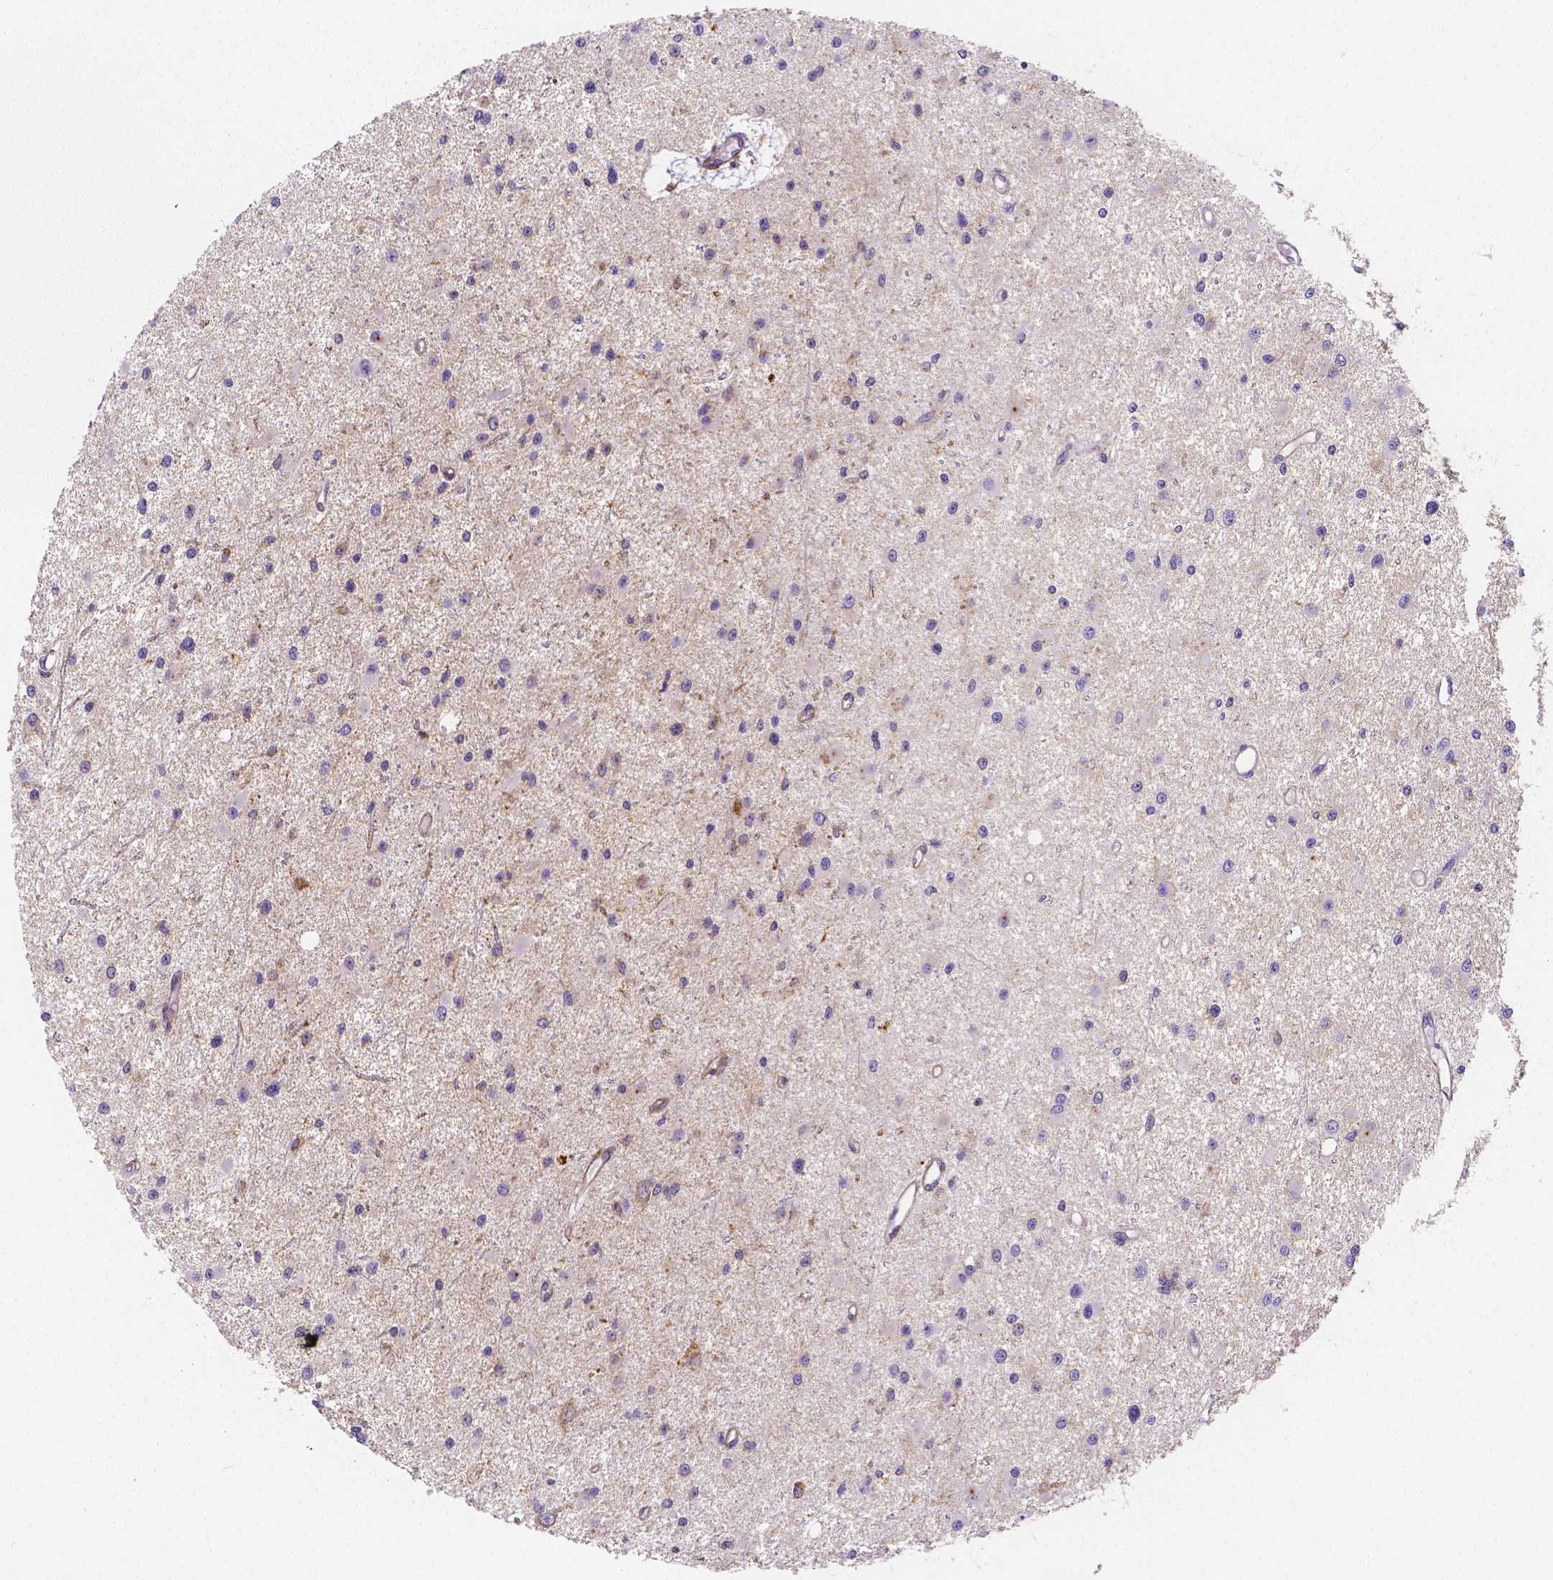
{"staining": {"intensity": "negative", "quantity": "none", "location": "none"}, "tissue": "glioma", "cell_type": "Tumor cells", "image_type": "cancer", "snomed": [{"axis": "morphology", "description": "Glioma, malignant, High grade"}, {"axis": "topography", "description": "Brain"}], "caption": "DAB (3,3'-diaminobenzidine) immunohistochemical staining of high-grade glioma (malignant) exhibits no significant positivity in tumor cells. (Immunohistochemistry (ihc), brightfield microscopy, high magnification).", "gene": "GABRD", "patient": {"sex": "male", "age": 54}}